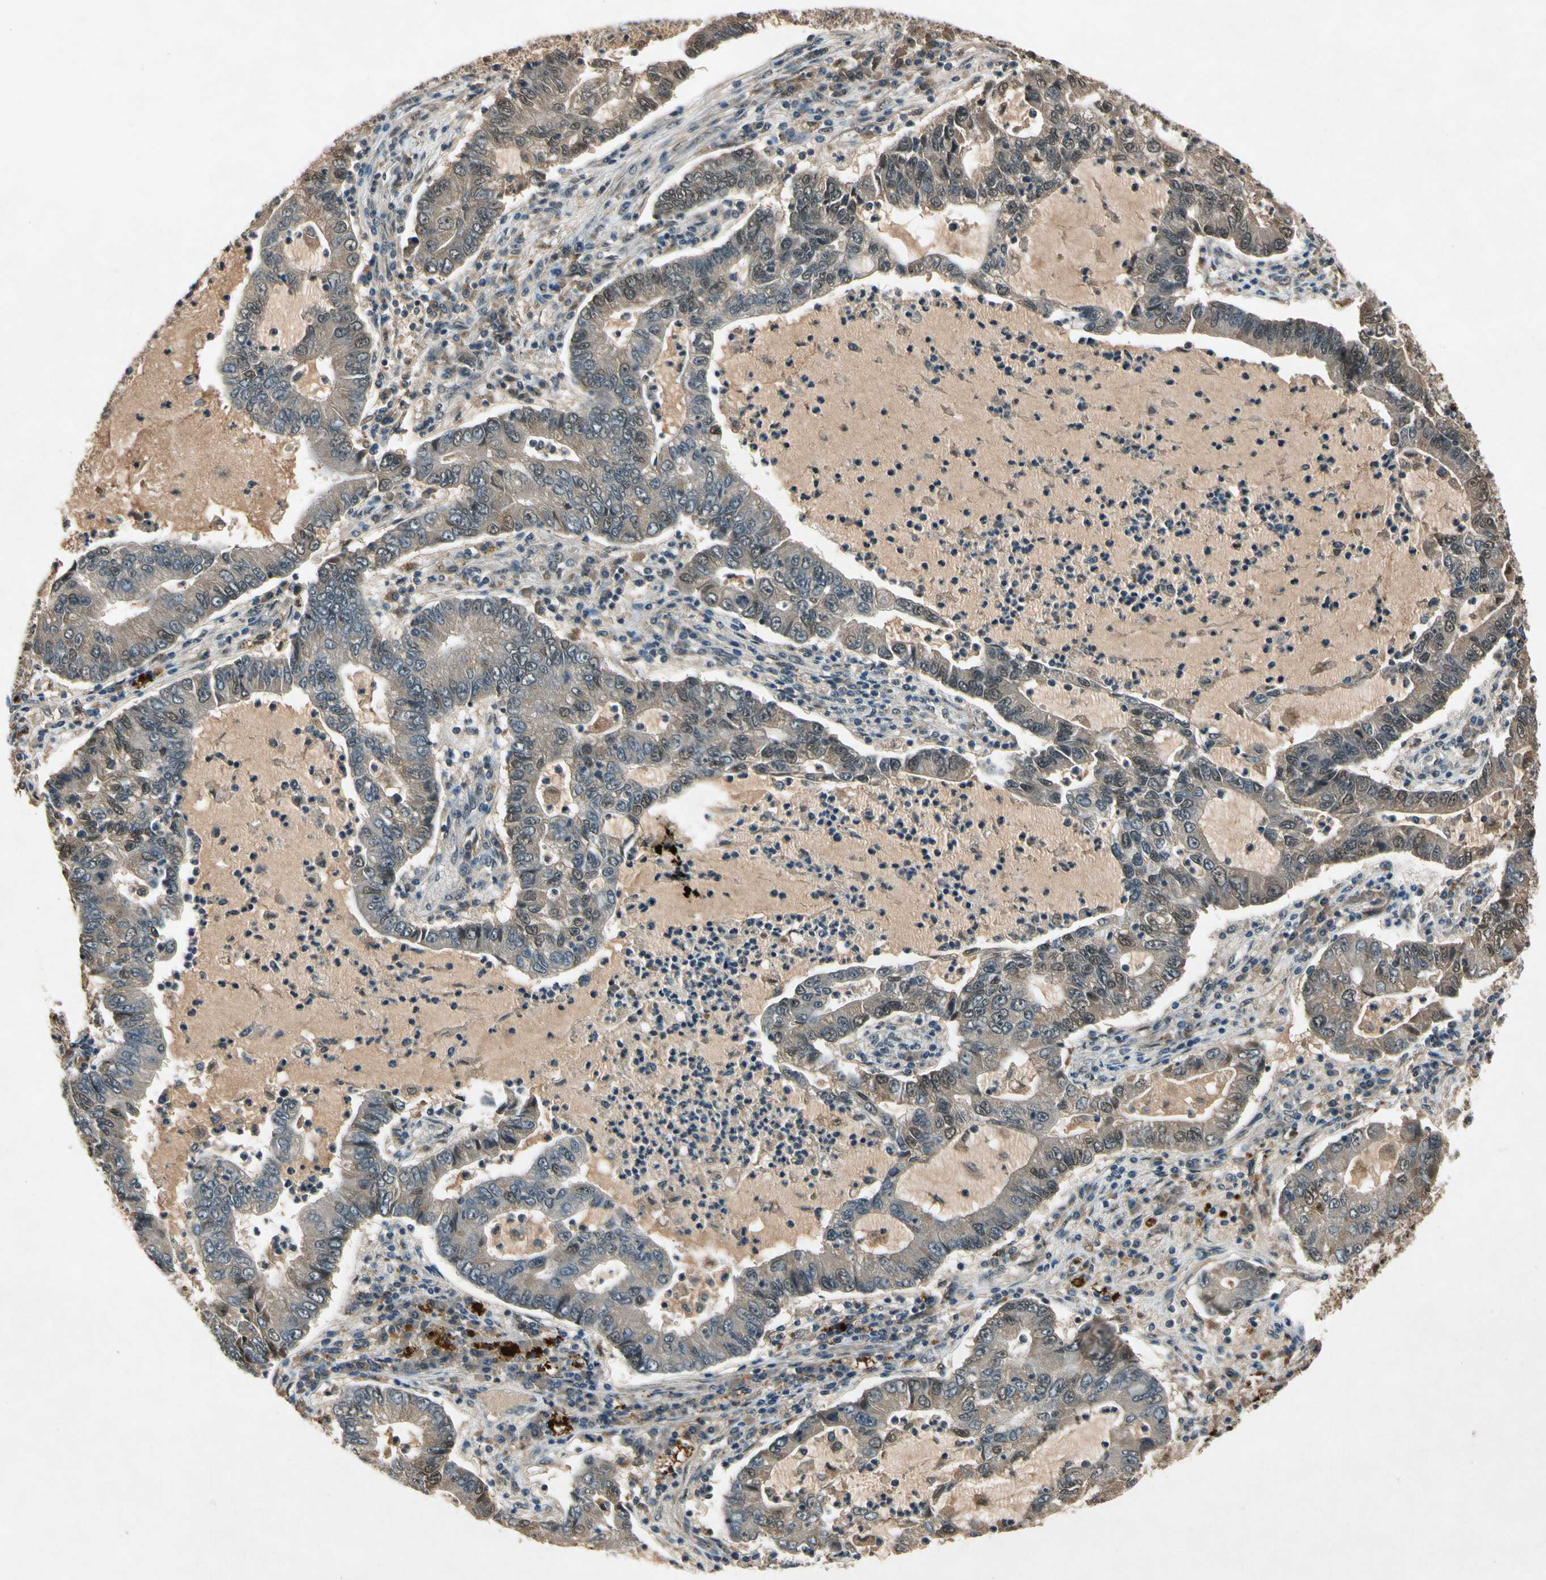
{"staining": {"intensity": "moderate", "quantity": "25%-75%", "location": "cytoplasmic/membranous,nuclear"}, "tissue": "lung cancer", "cell_type": "Tumor cells", "image_type": "cancer", "snomed": [{"axis": "morphology", "description": "Adenocarcinoma, NOS"}, {"axis": "topography", "description": "Lung"}], "caption": "Tumor cells demonstrate medium levels of moderate cytoplasmic/membranous and nuclear staining in about 25%-75% of cells in lung adenocarcinoma.", "gene": "PML", "patient": {"sex": "female", "age": 51}}